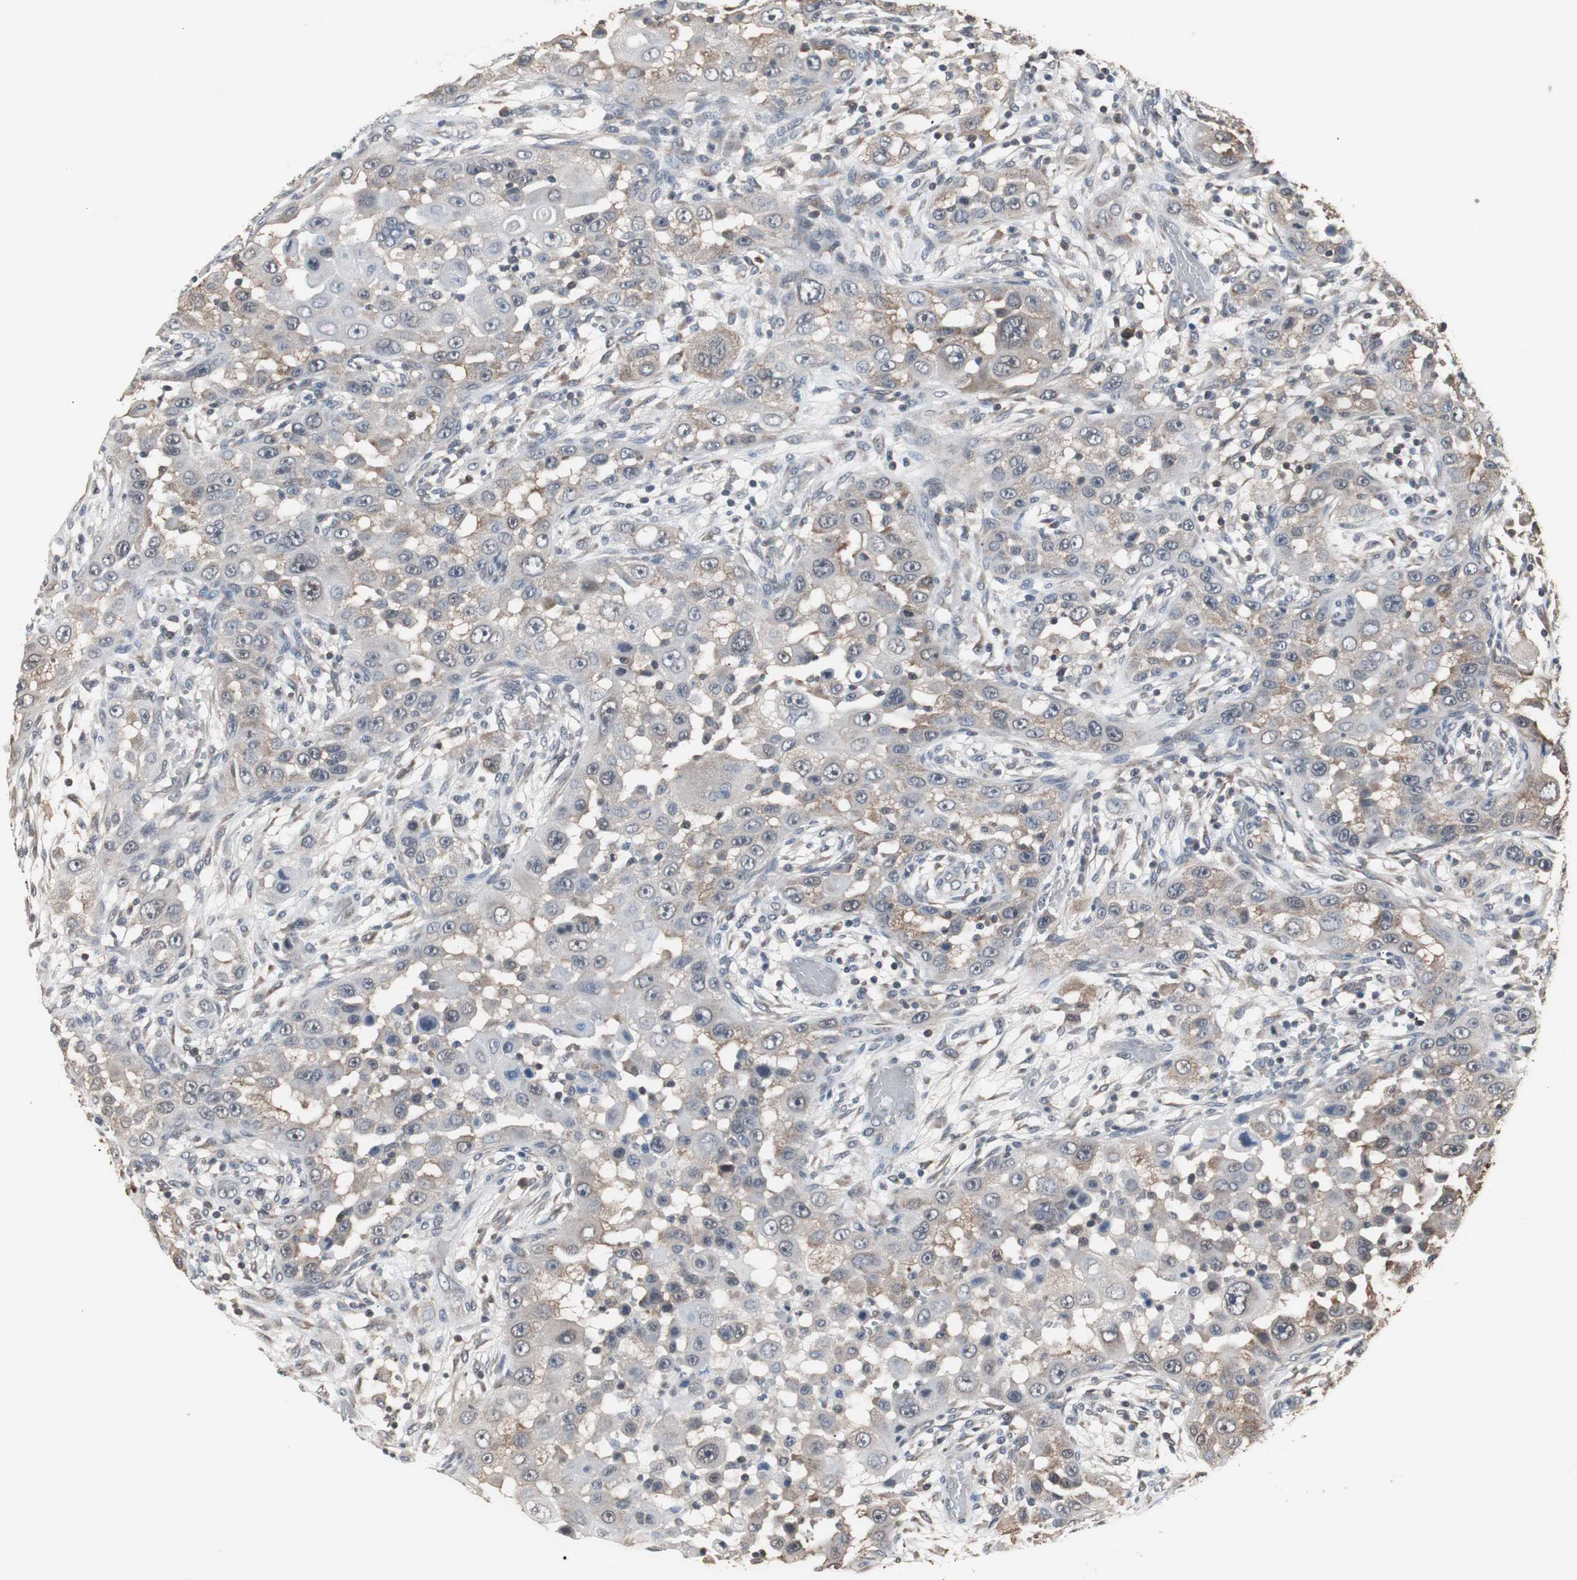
{"staining": {"intensity": "weak", "quantity": "25%-75%", "location": "cytoplasmic/membranous"}, "tissue": "head and neck cancer", "cell_type": "Tumor cells", "image_type": "cancer", "snomed": [{"axis": "morphology", "description": "Carcinoma, NOS"}, {"axis": "topography", "description": "Head-Neck"}], "caption": "Brown immunohistochemical staining in carcinoma (head and neck) reveals weak cytoplasmic/membranous staining in approximately 25%-75% of tumor cells.", "gene": "ZSCAN22", "patient": {"sex": "male", "age": 87}}